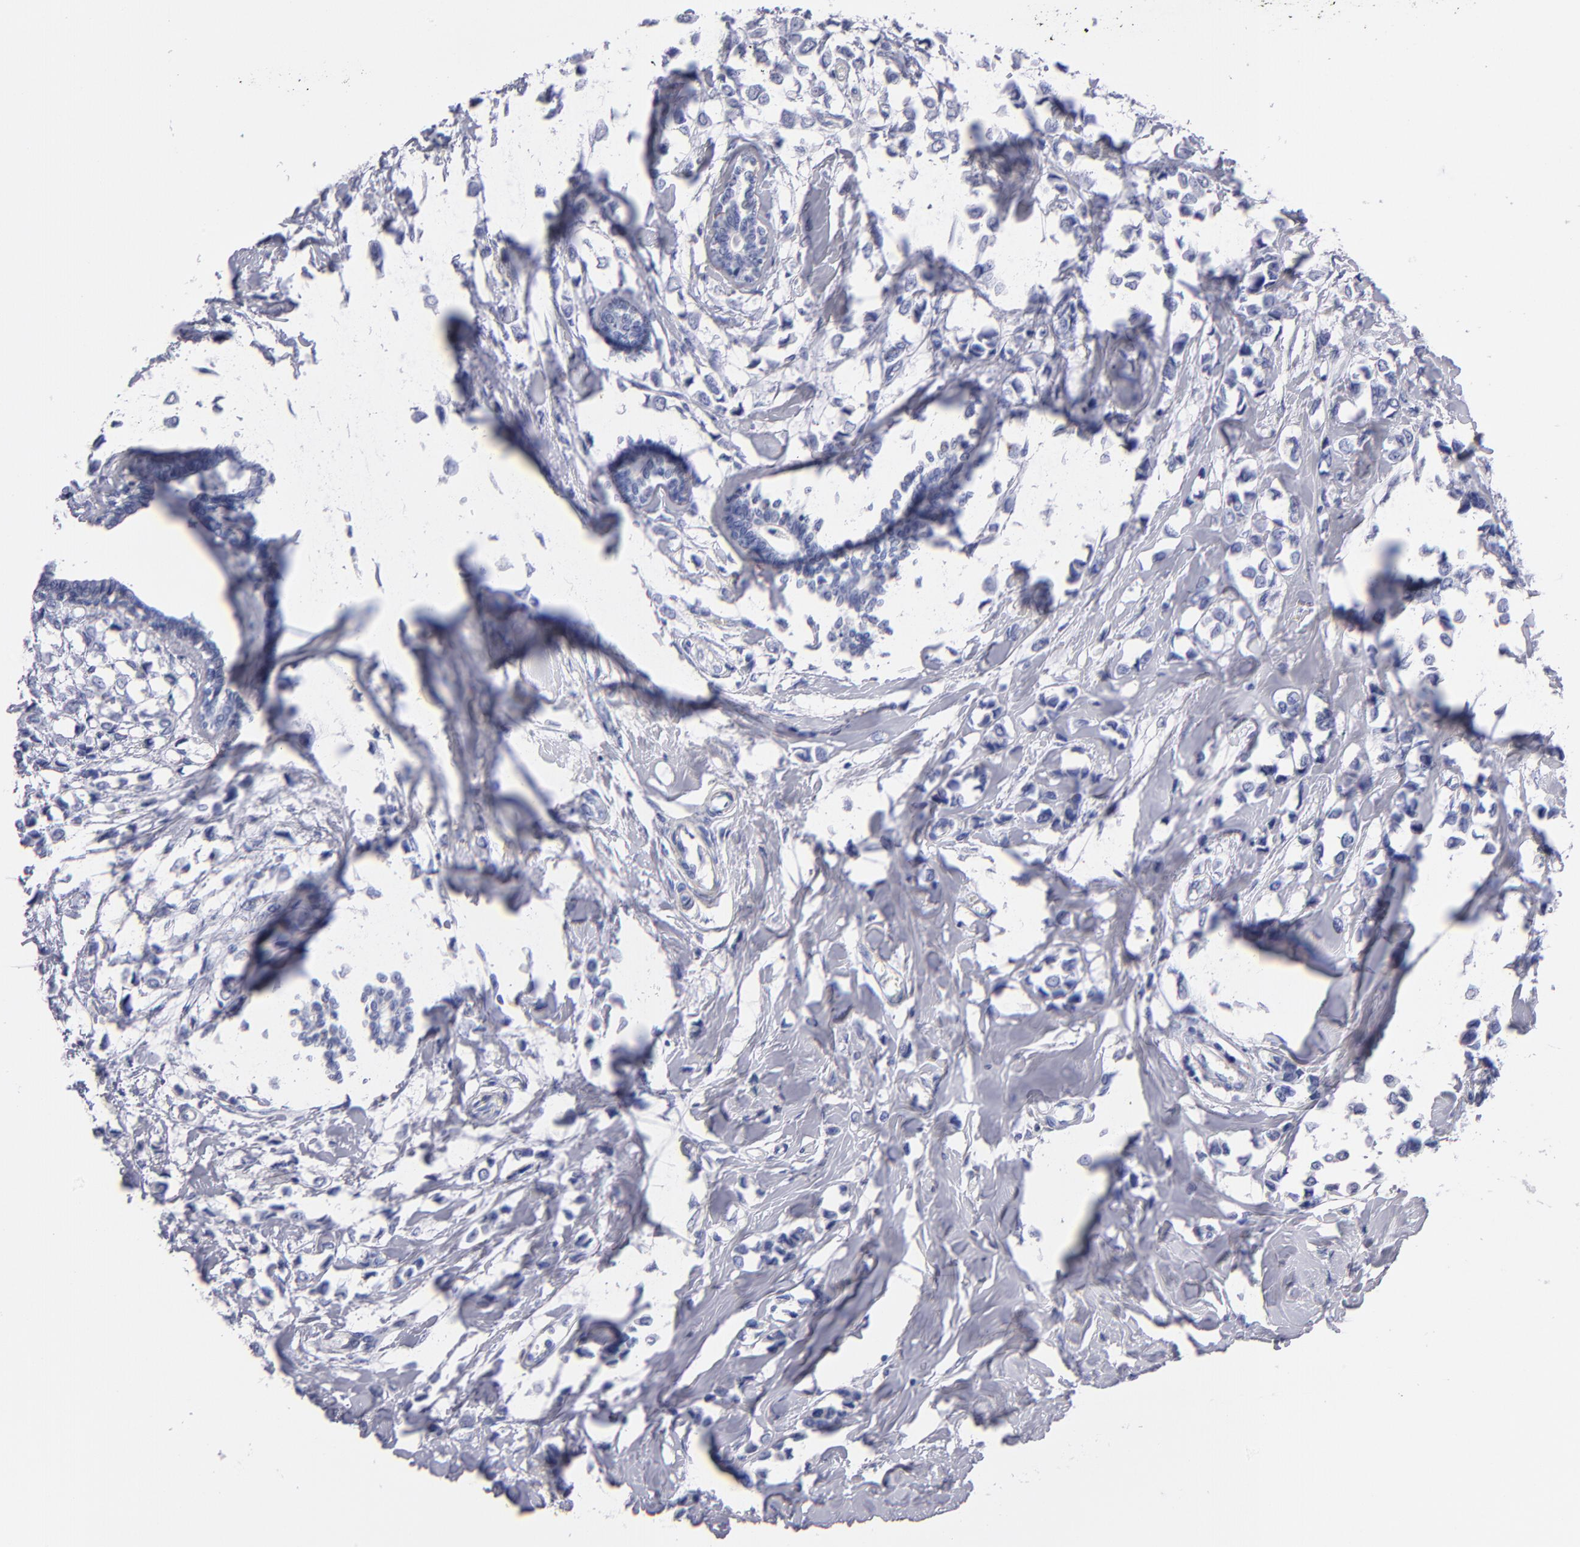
{"staining": {"intensity": "negative", "quantity": "none", "location": "none"}, "tissue": "breast cancer", "cell_type": "Tumor cells", "image_type": "cancer", "snomed": [{"axis": "morphology", "description": "Lobular carcinoma"}, {"axis": "topography", "description": "Breast"}], "caption": "This is a image of immunohistochemistry staining of lobular carcinoma (breast), which shows no staining in tumor cells. The staining was performed using DAB (3,3'-diaminobenzidine) to visualize the protein expression in brown, while the nuclei were stained in blue with hematoxylin (Magnification: 20x).", "gene": "MB", "patient": {"sex": "female", "age": 51}}